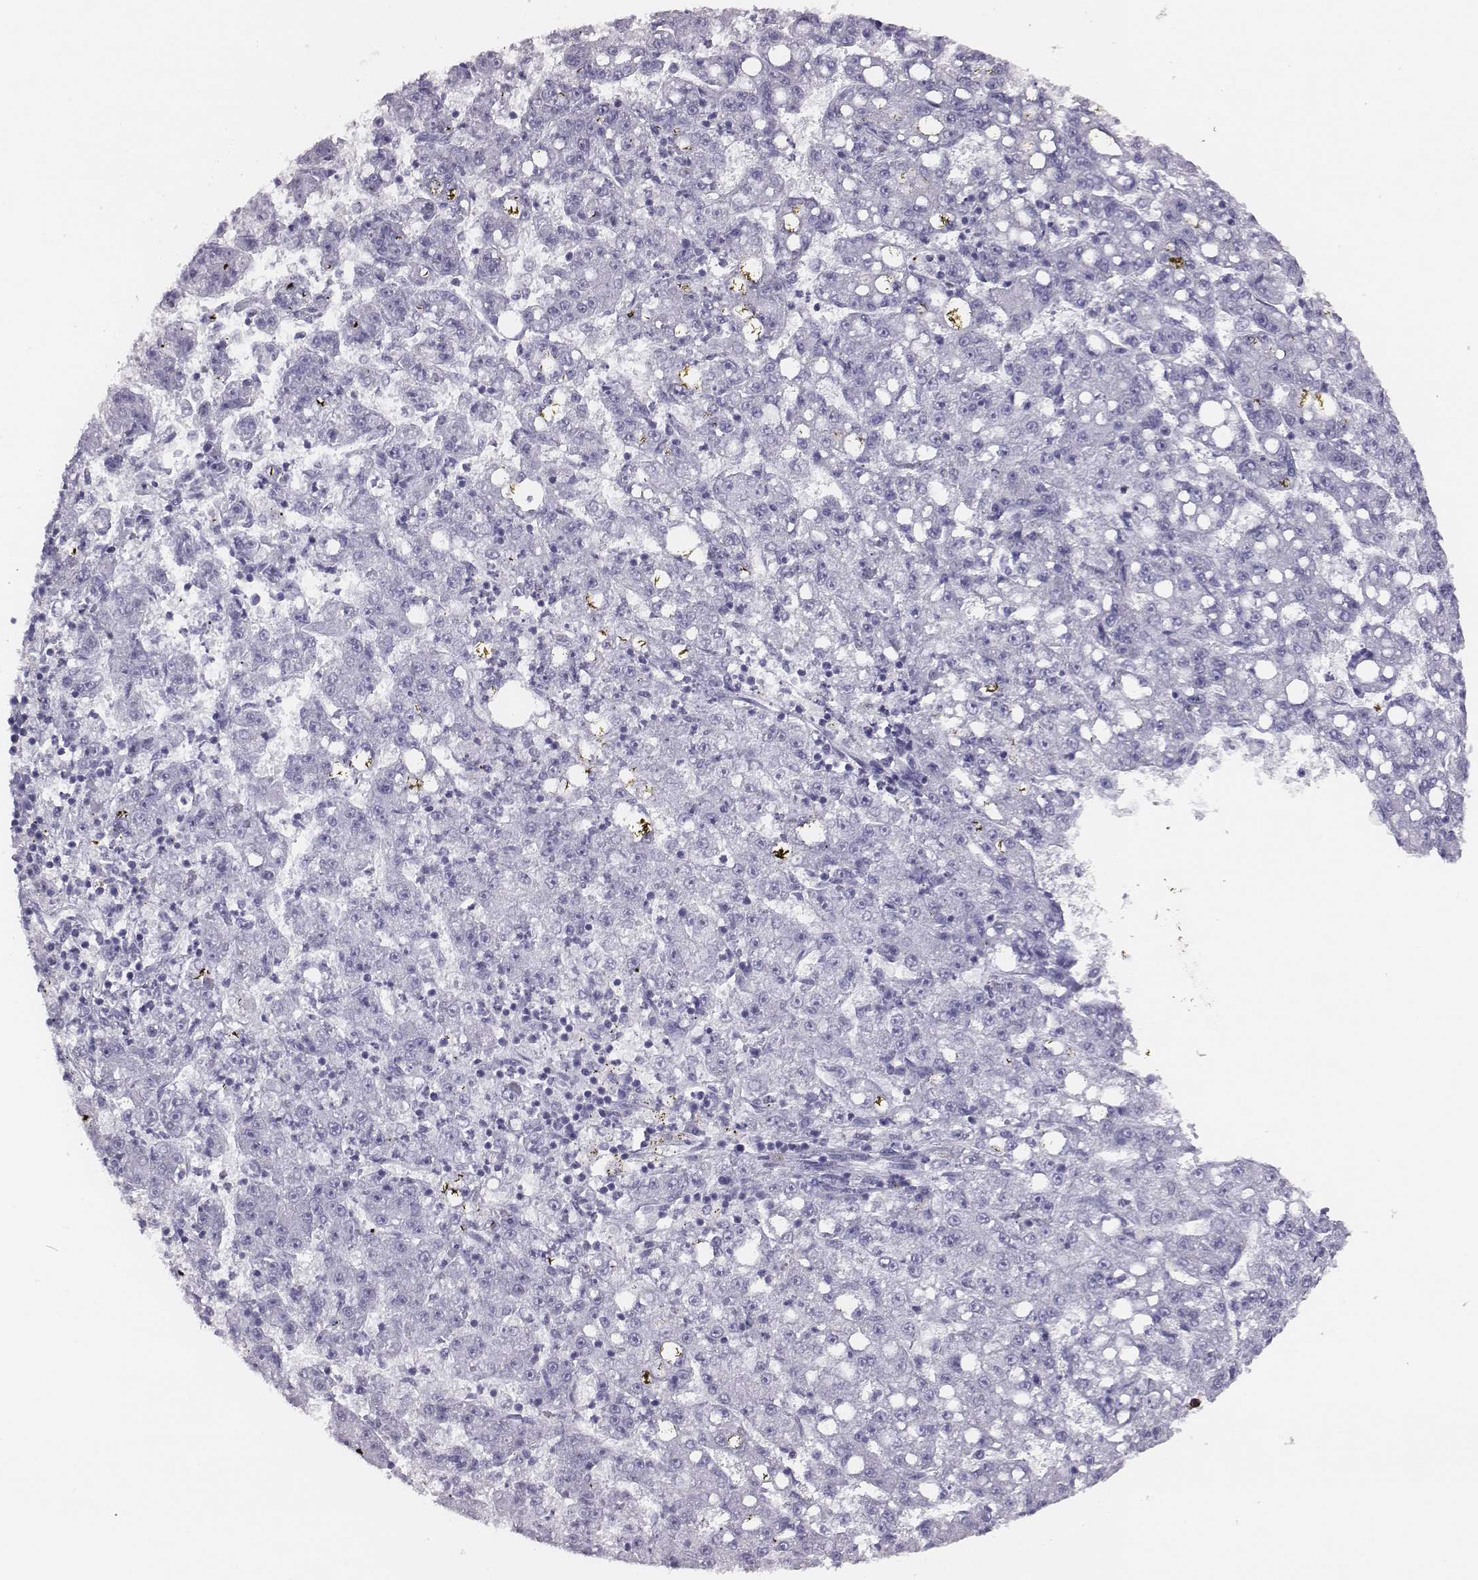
{"staining": {"intensity": "negative", "quantity": "none", "location": "none"}, "tissue": "liver cancer", "cell_type": "Tumor cells", "image_type": "cancer", "snomed": [{"axis": "morphology", "description": "Carcinoma, Hepatocellular, NOS"}, {"axis": "topography", "description": "Liver"}], "caption": "This is a micrograph of IHC staining of liver cancer (hepatocellular carcinoma), which shows no staining in tumor cells.", "gene": "ACOD1", "patient": {"sex": "female", "age": 65}}